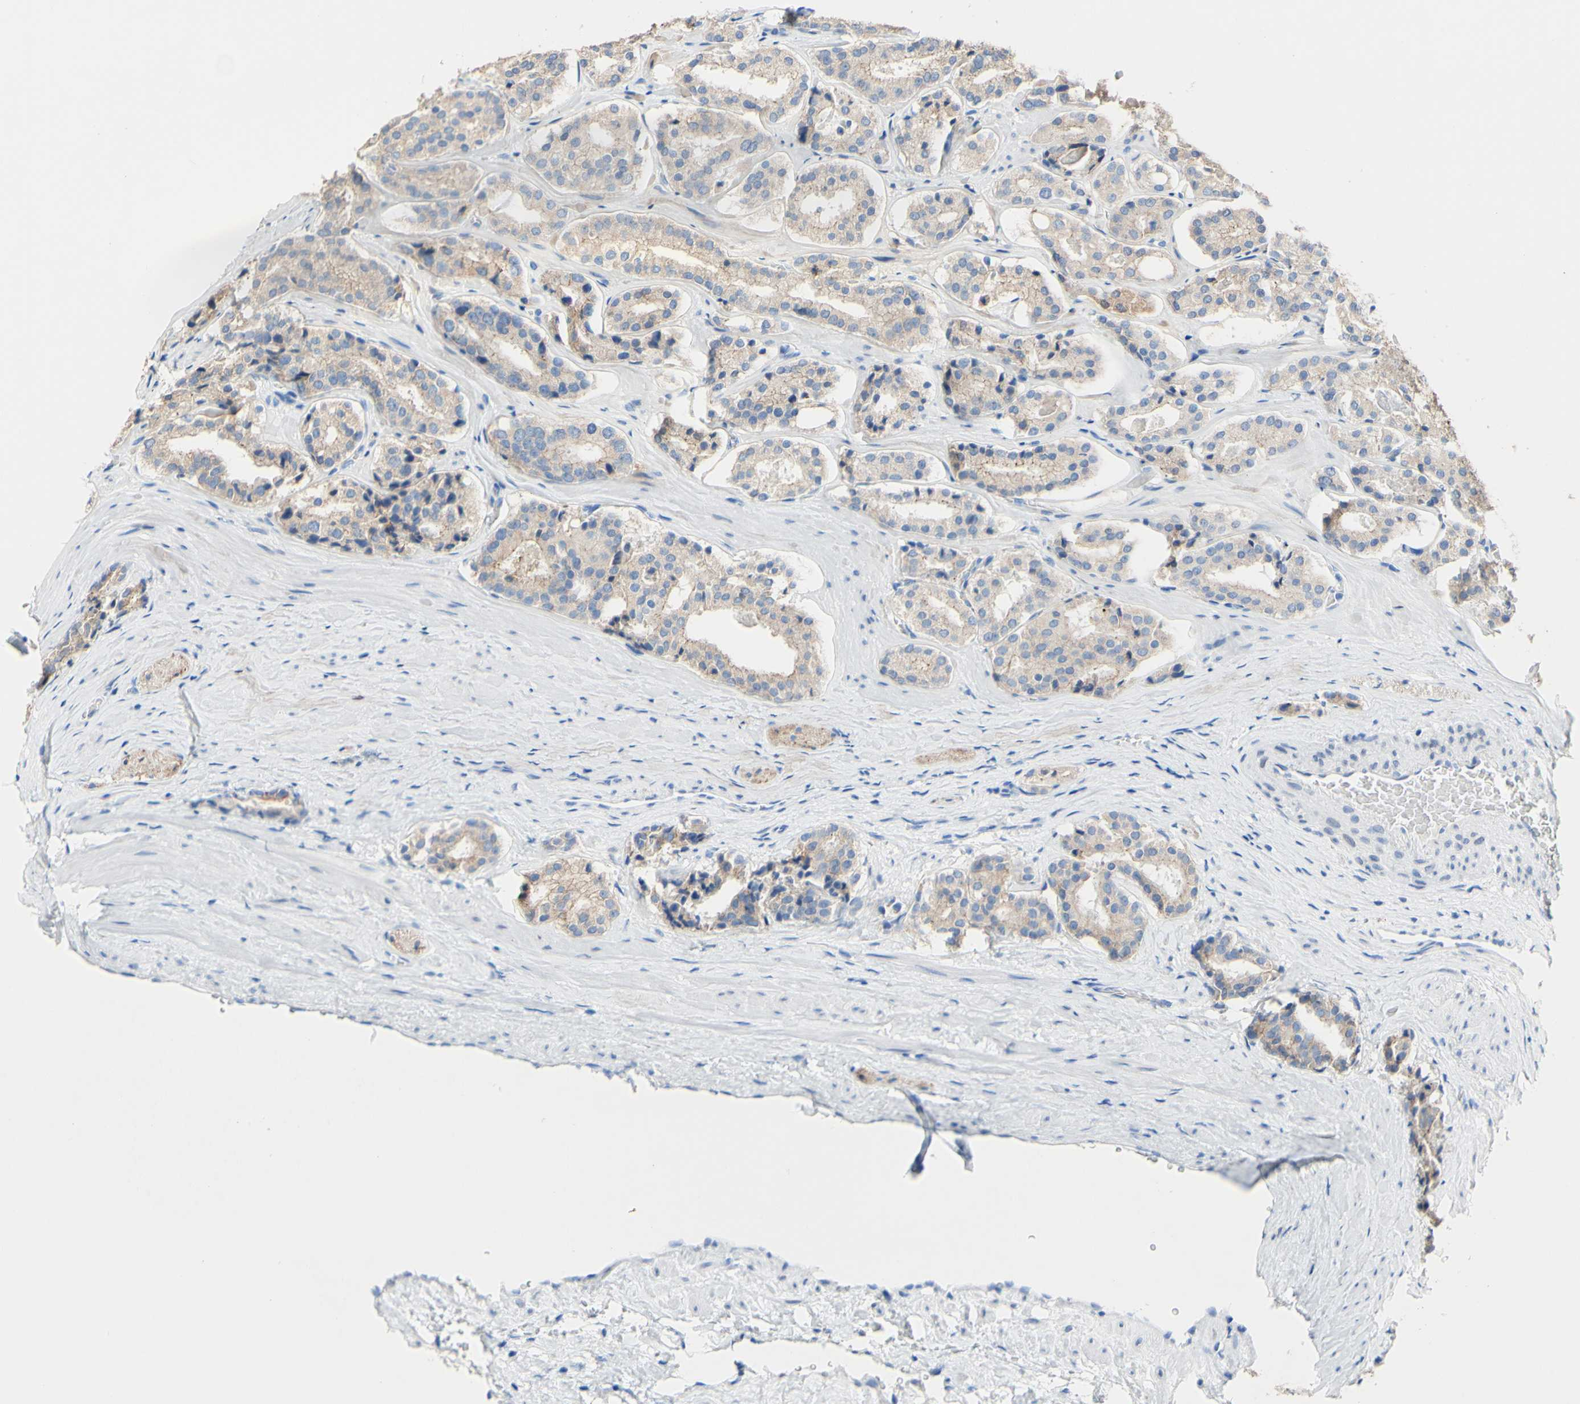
{"staining": {"intensity": "moderate", "quantity": ">75%", "location": "cytoplasmic/membranous"}, "tissue": "prostate cancer", "cell_type": "Tumor cells", "image_type": "cancer", "snomed": [{"axis": "morphology", "description": "Adenocarcinoma, High grade"}, {"axis": "topography", "description": "Prostate"}], "caption": "There is medium levels of moderate cytoplasmic/membranous staining in tumor cells of high-grade adenocarcinoma (prostate), as demonstrated by immunohistochemical staining (brown color).", "gene": "DSC2", "patient": {"sex": "male", "age": 60}}